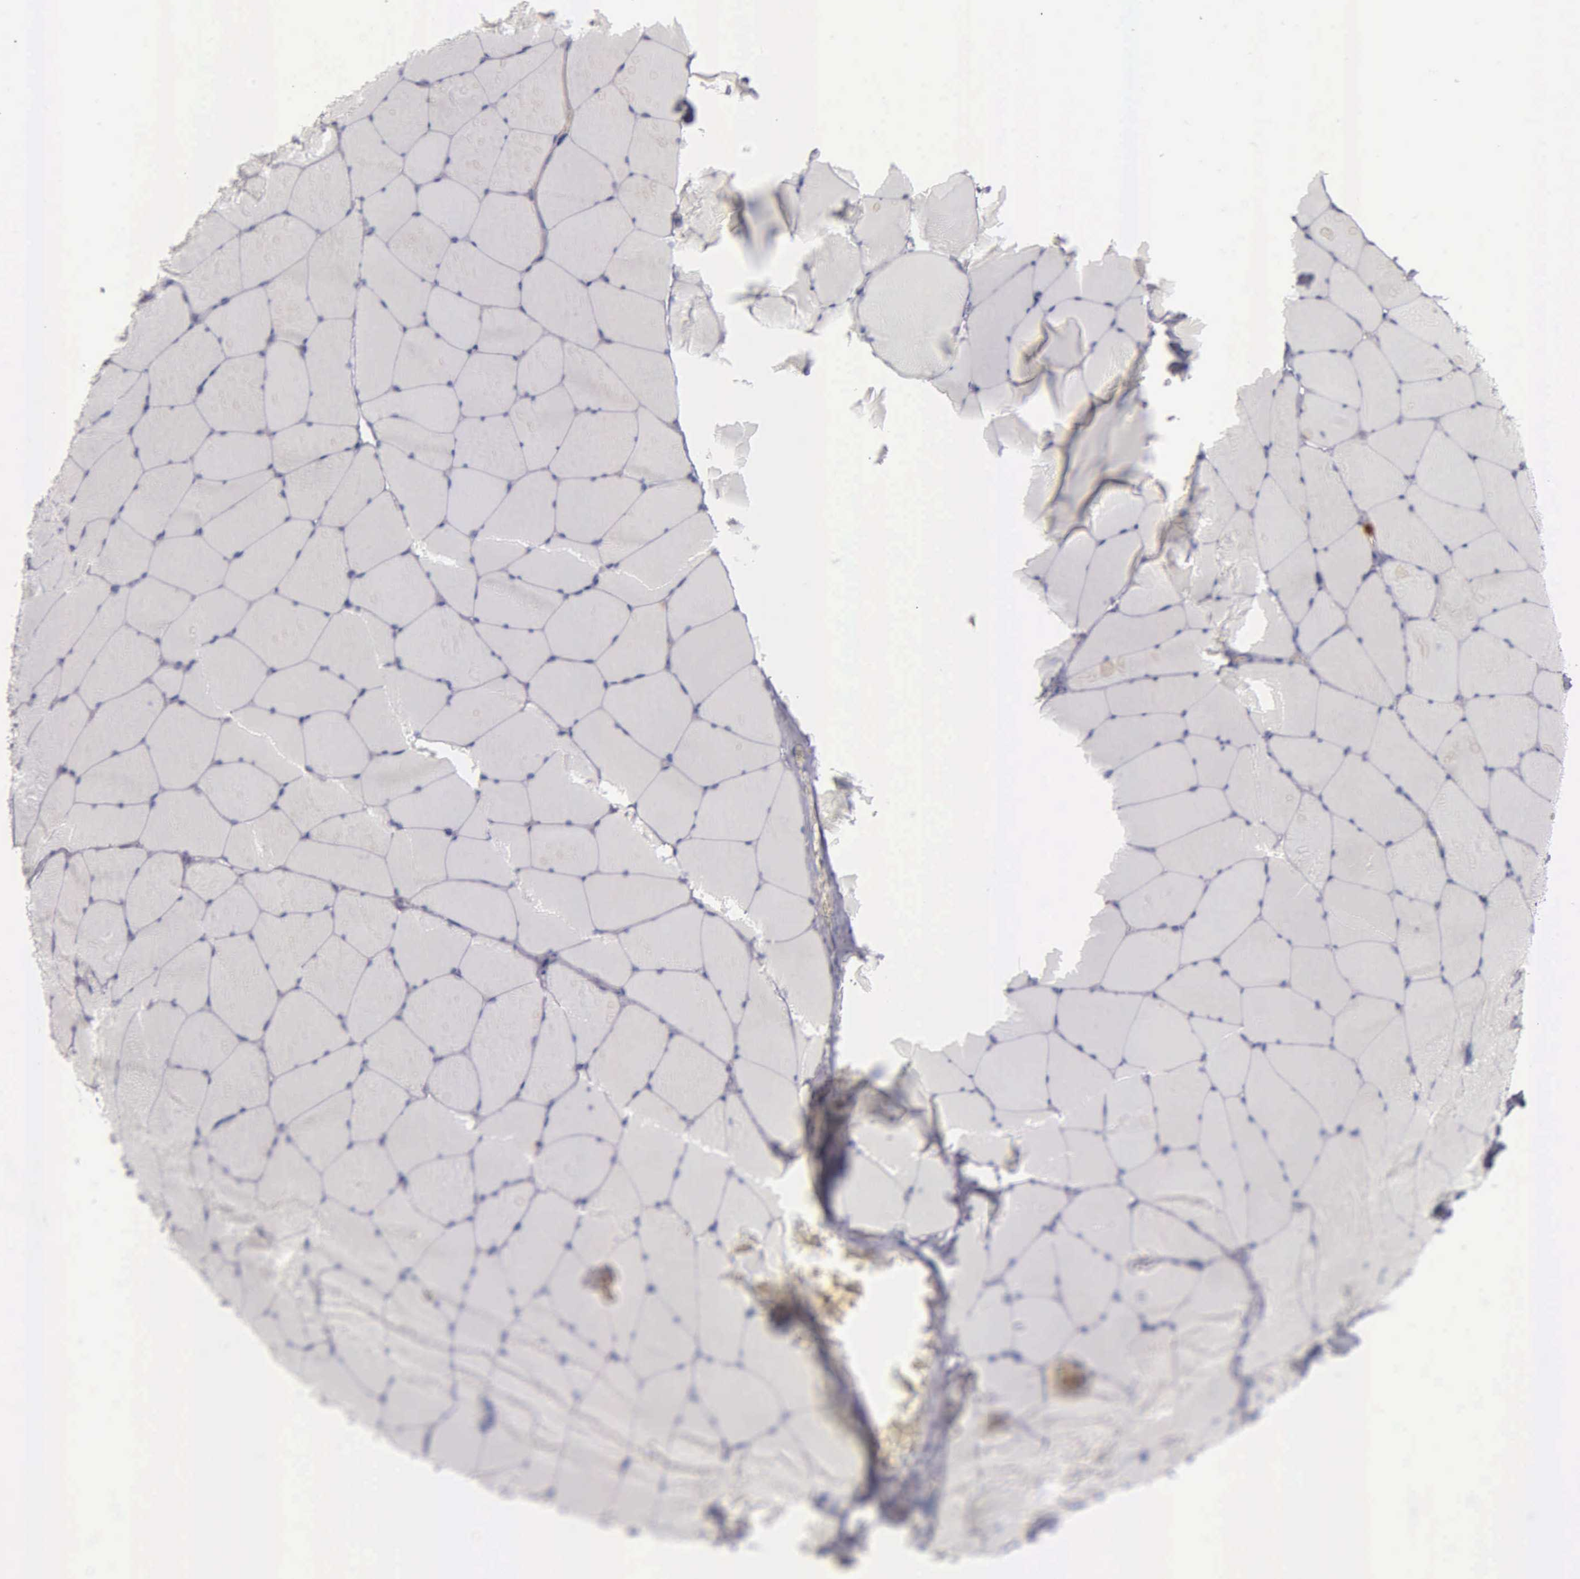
{"staining": {"intensity": "negative", "quantity": "none", "location": "none"}, "tissue": "skeletal muscle", "cell_type": "Myocytes", "image_type": "normal", "snomed": [{"axis": "morphology", "description": "Normal tissue, NOS"}, {"axis": "topography", "description": "Skeletal muscle"}, {"axis": "topography", "description": "Salivary gland"}], "caption": "The photomicrograph demonstrates no staining of myocytes in unremarkable skeletal muscle.", "gene": "CD3E", "patient": {"sex": "male", "age": 62}}